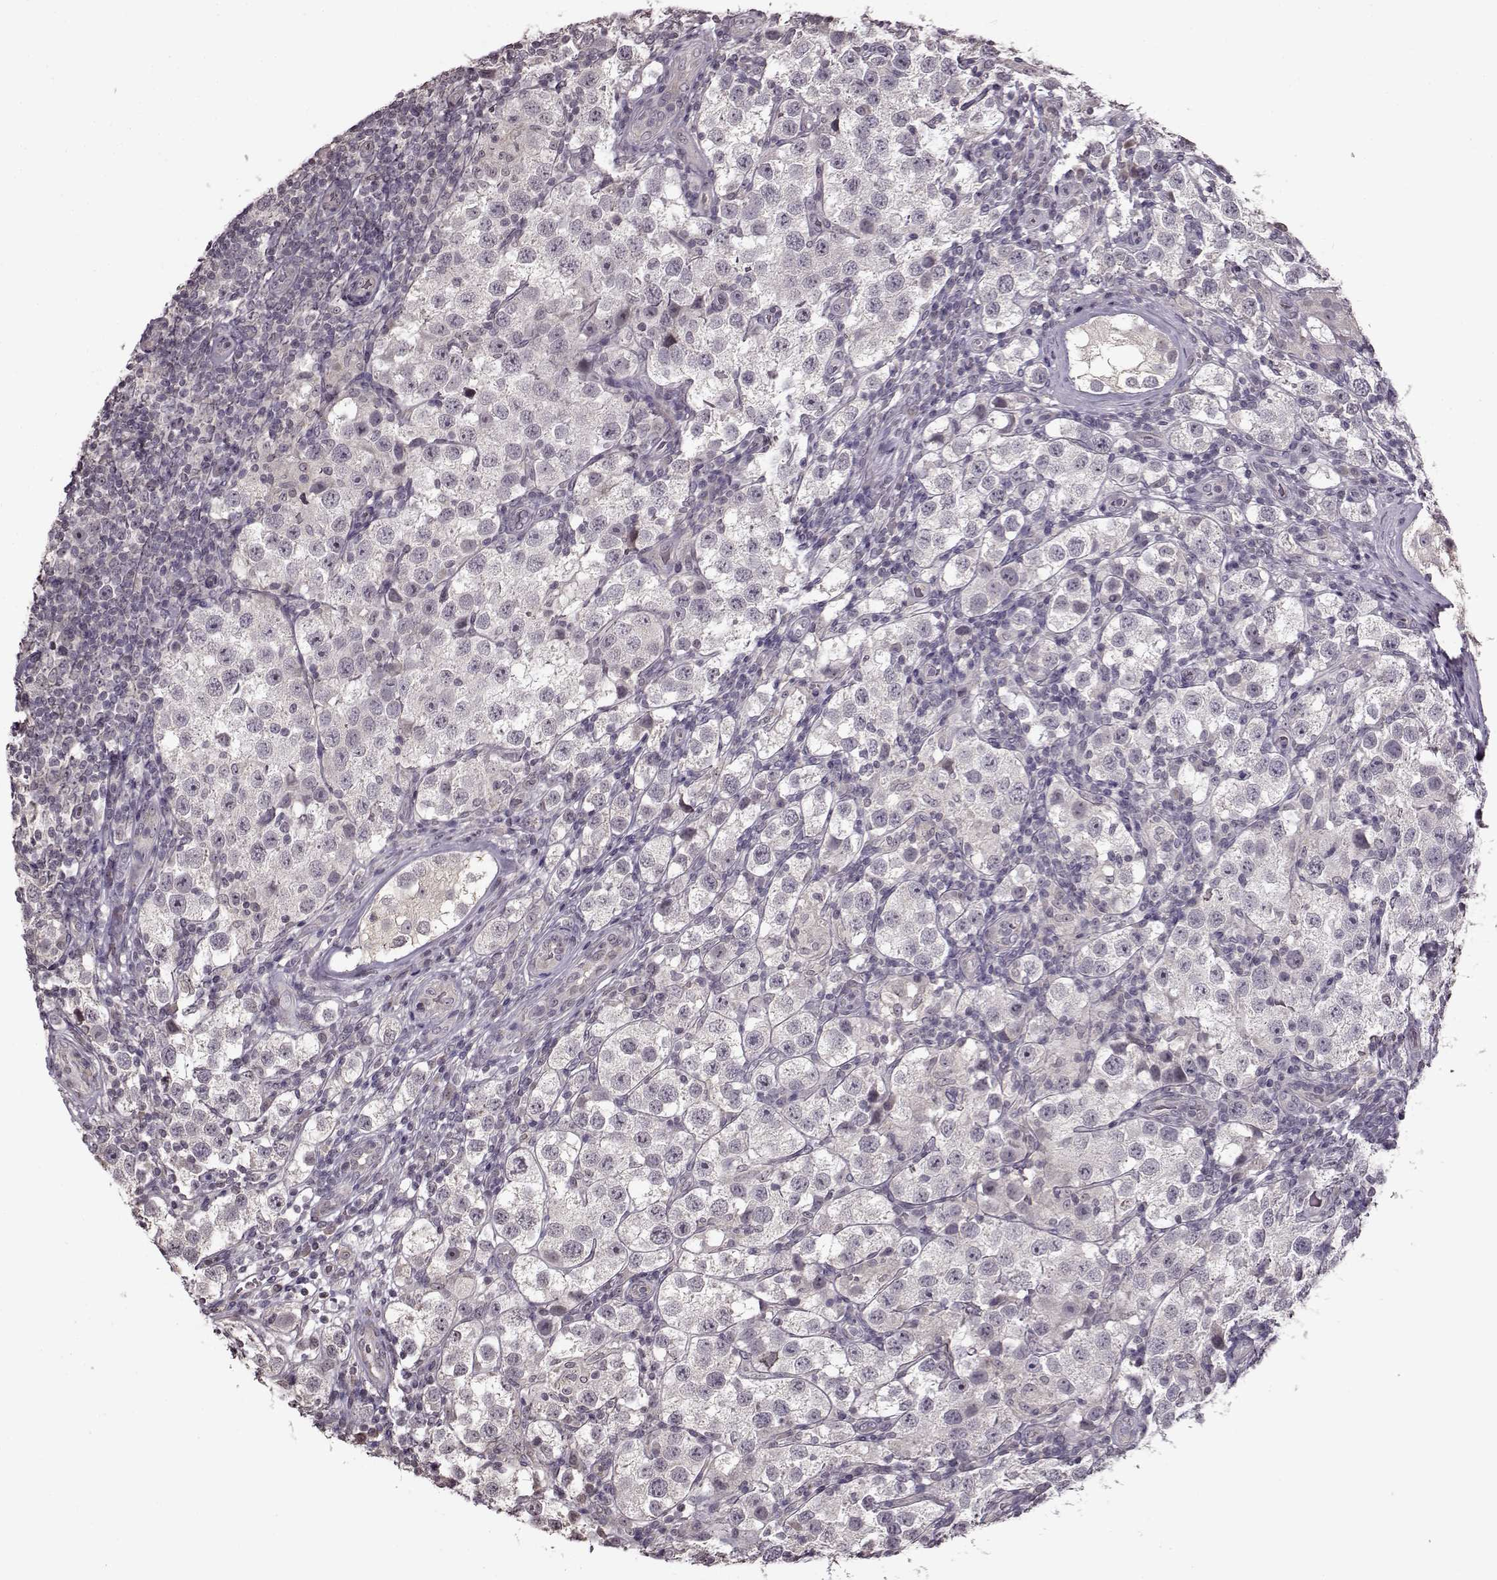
{"staining": {"intensity": "negative", "quantity": "none", "location": "none"}, "tissue": "testis cancer", "cell_type": "Tumor cells", "image_type": "cancer", "snomed": [{"axis": "morphology", "description": "Seminoma, NOS"}, {"axis": "topography", "description": "Testis"}], "caption": "There is no significant expression in tumor cells of testis cancer. (Brightfield microscopy of DAB immunohistochemistry (IHC) at high magnification).", "gene": "FSHB", "patient": {"sex": "male", "age": 37}}